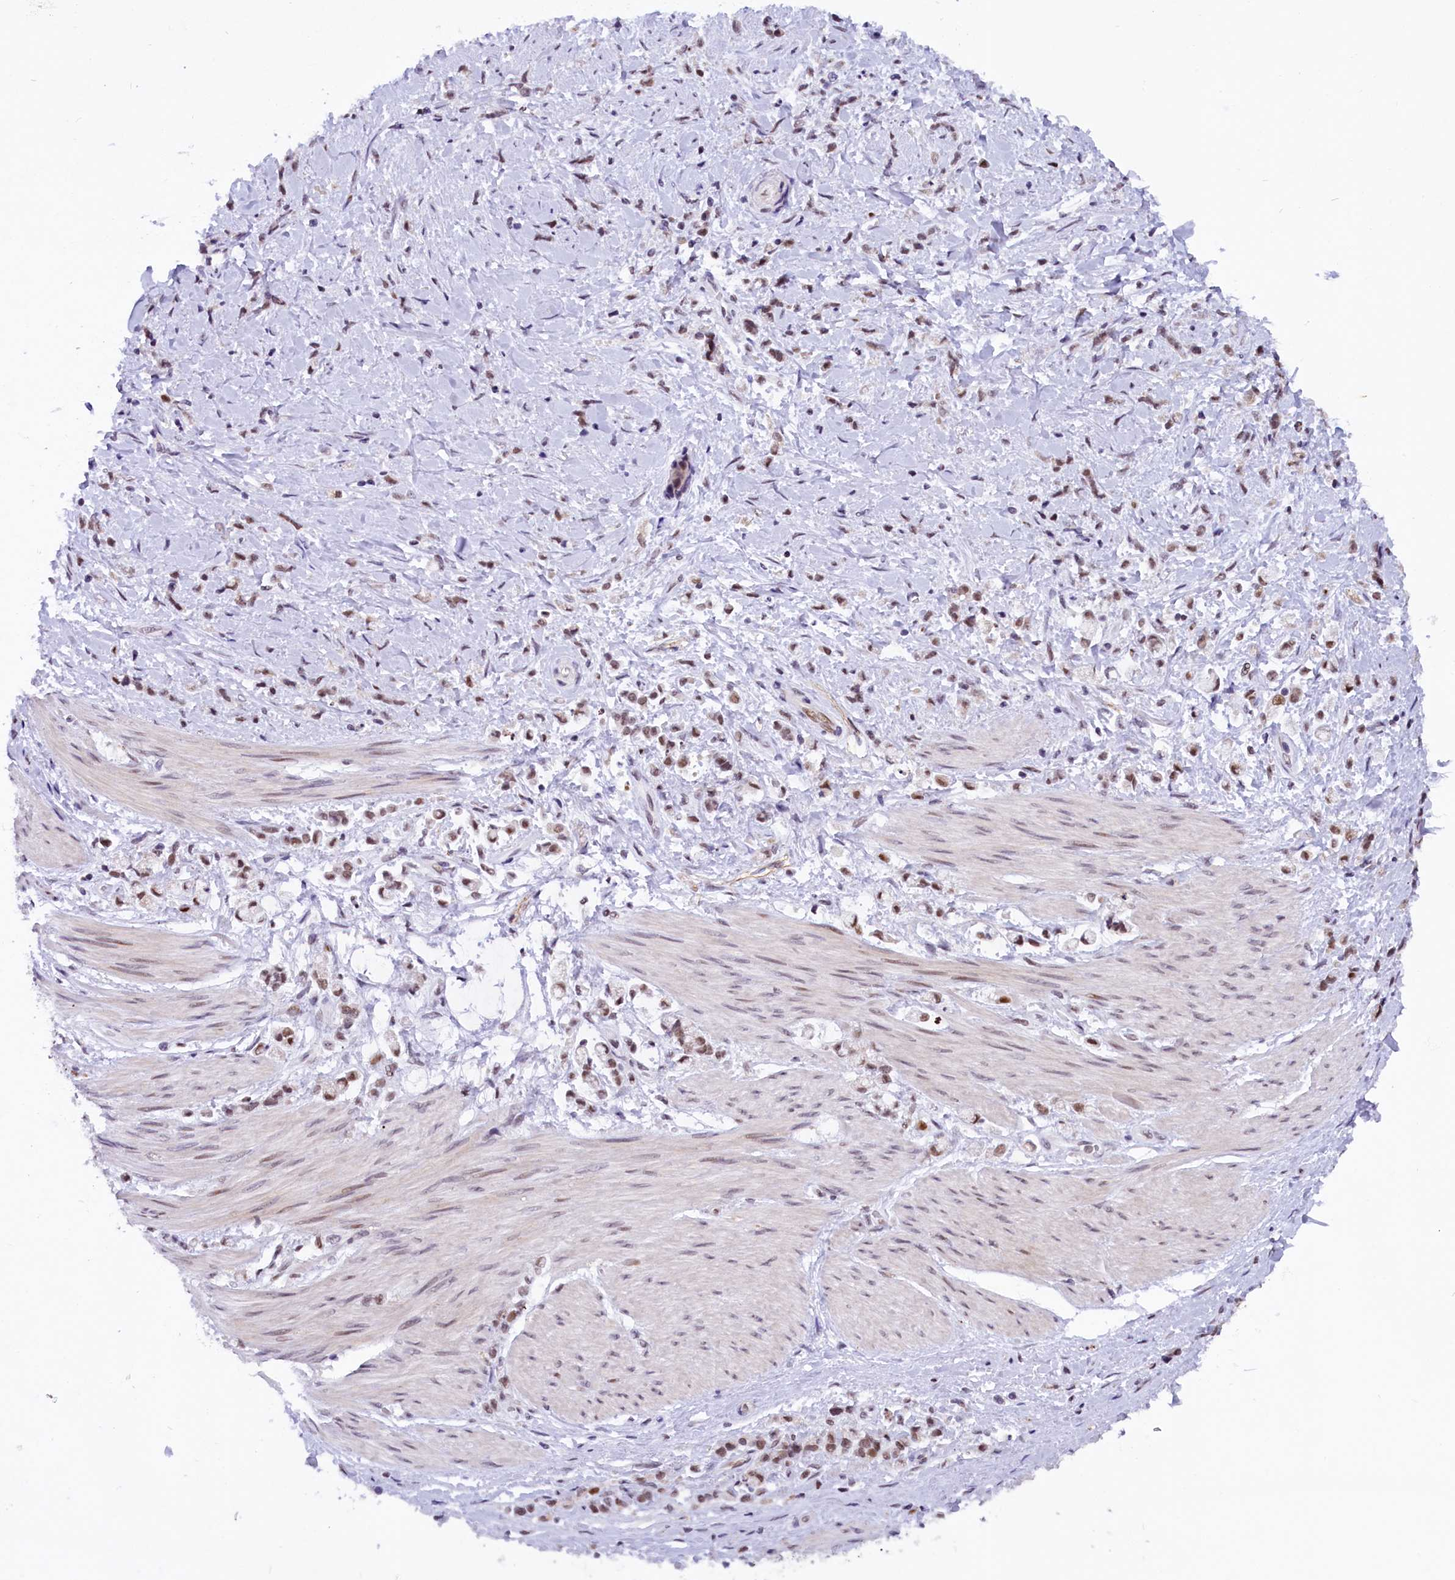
{"staining": {"intensity": "moderate", "quantity": ">75%", "location": "nuclear"}, "tissue": "stomach cancer", "cell_type": "Tumor cells", "image_type": "cancer", "snomed": [{"axis": "morphology", "description": "Adenocarcinoma, NOS"}, {"axis": "topography", "description": "Stomach"}], "caption": "Stomach cancer stained for a protein reveals moderate nuclear positivity in tumor cells. (brown staining indicates protein expression, while blue staining denotes nuclei).", "gene": "CDYL2", "patient": {"sex": "female", "age": 60}}